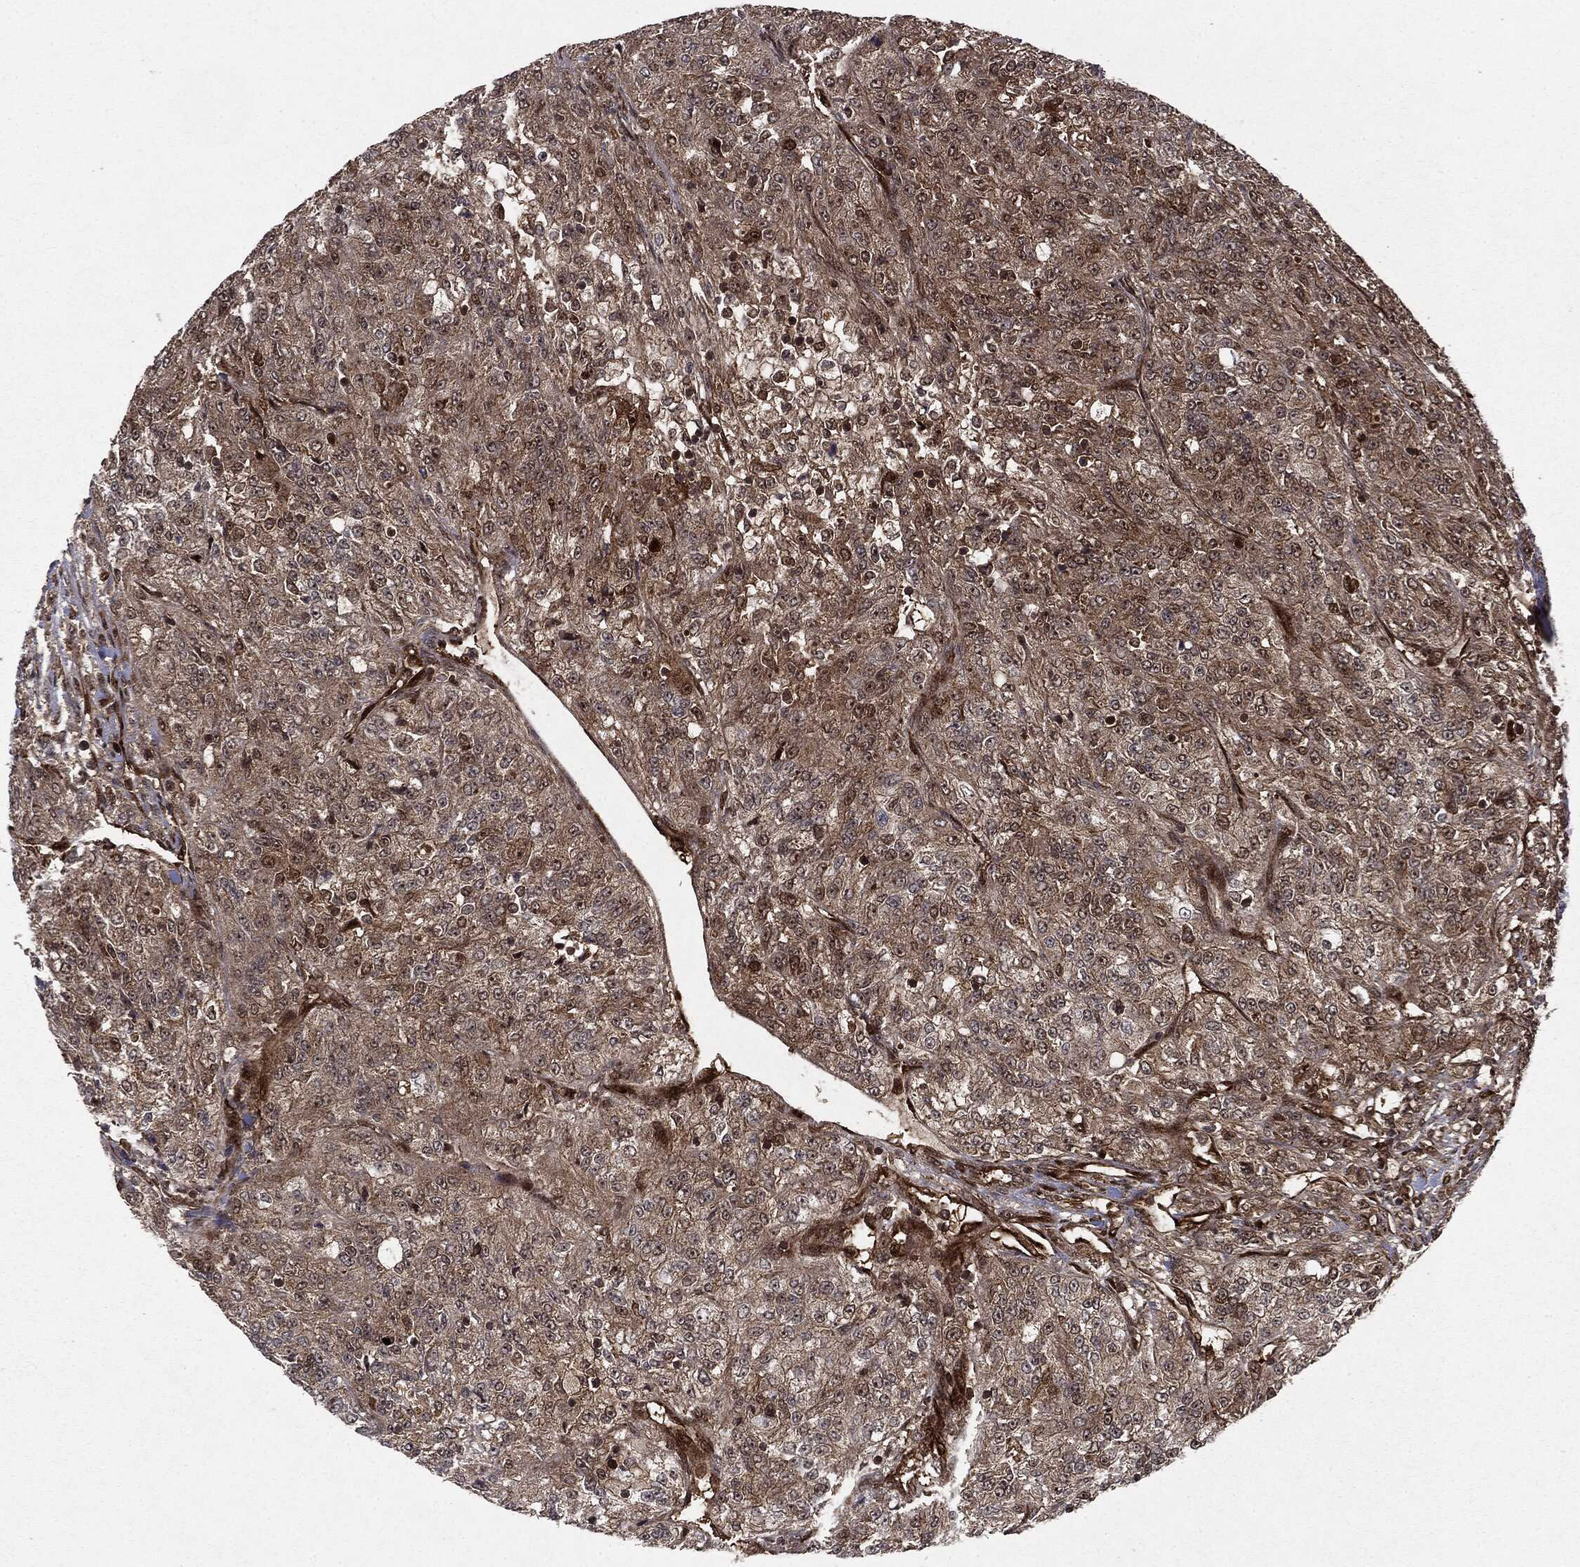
{"staining": {"intensity": "weak", "quantity": "<25%", "location": "cytoplasmic/membranous"}, "tissue": "renal cancer", "cell_type": "Tumor cells", "image_type": "cancer", "snomed": [{"axis": "morphology", "description": "Adenocarcinoma, NOS"}, {"axis": "topography", "description": "Kidney"}], "caption": "Renal cancer was stained to show a protein in brown. There is no significant staining in tumor cells.", "gene": "OTUB1", "patient": {"sex": "female", "age": 63}}